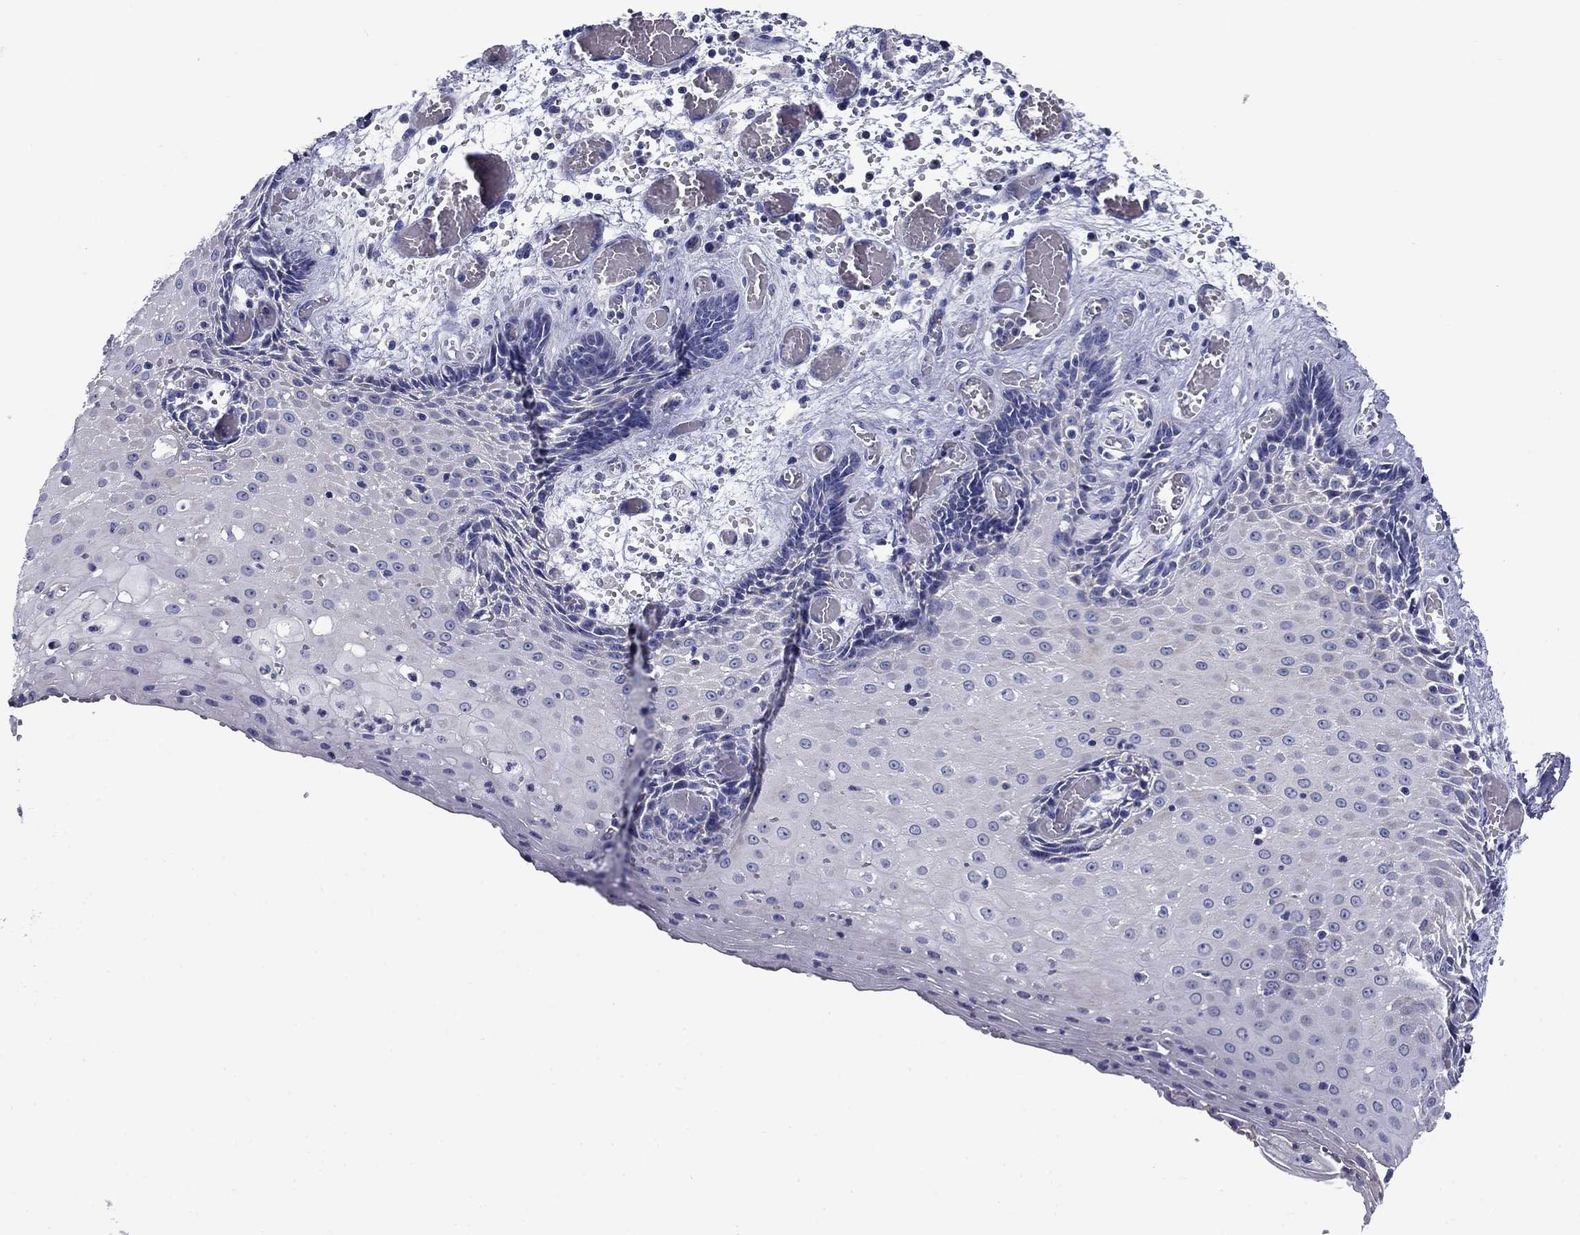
{"staining": {"intensity": "negative", "quantity": "none", "location": "none"}, "tissue": "esophagus", "cell_type": "Squamous epithelial cells", "image_type": "normal", "snomed": [{"axis": "morphology", "description": "Normal tissue, NOS"}, {"axis": "topography", "description": "Esophagus"}], "caption": "This is an IHC image of benign human esophagus. There is no staining in squamous epithelial cells.", "gene": "UPB1", "patient": {"sex": "male", "age": 58}}